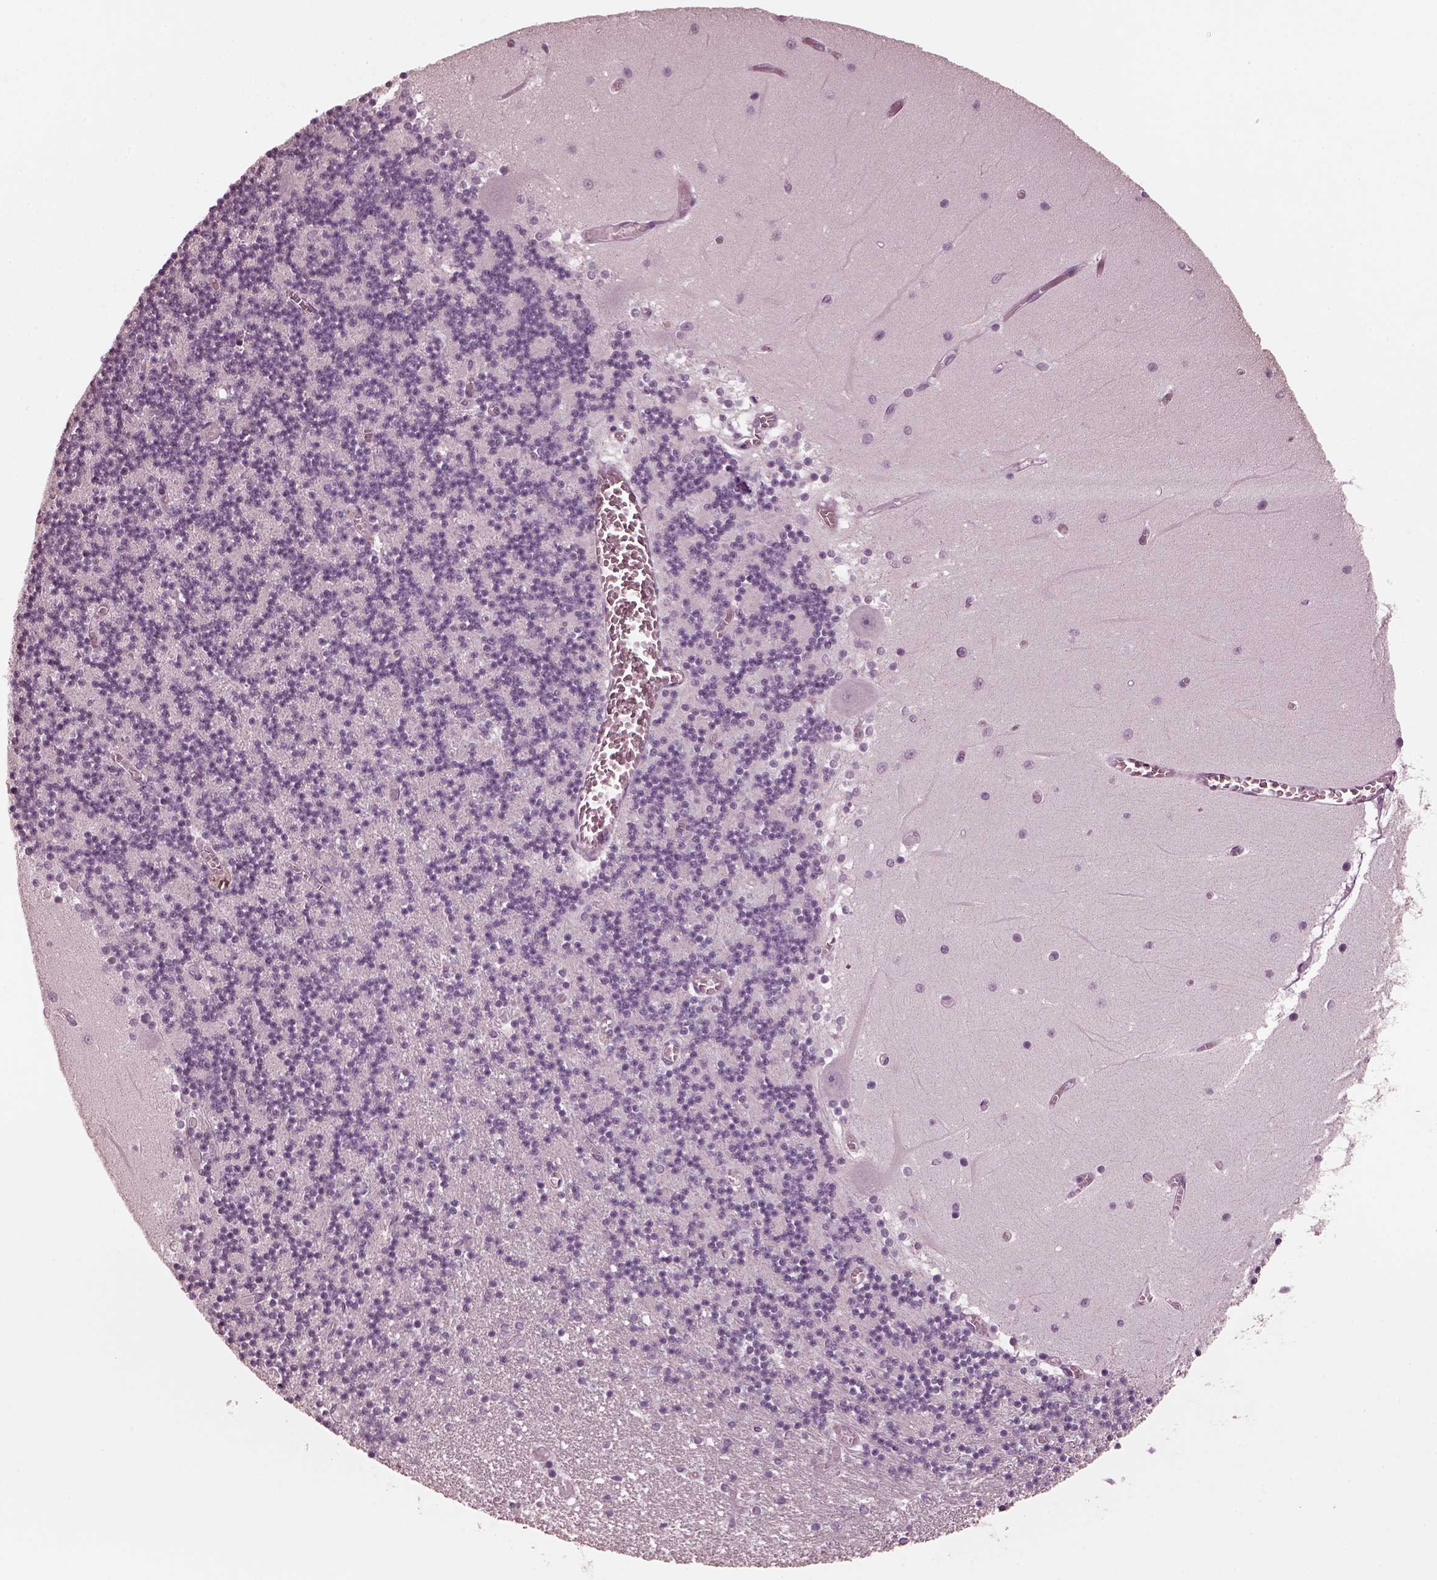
{"staining": {"intensity": "negative", "quantity": "none", "location": "none"}, "tissue": "cerebellum", "cell_type": "Cells in granular layer", "image_type": "normal", "snomed": [{"axis": "morphology", "description": "Normal tissue, NOS"}, {"axis": "topography", "description": "Cerebellum"}], "caption": "DAB immunohistochemical staining of normal cerebellum displays no significant positivity in cells in granular layer.", "gene": "CGA", "patient": {"sex": "female", "age": 28}}